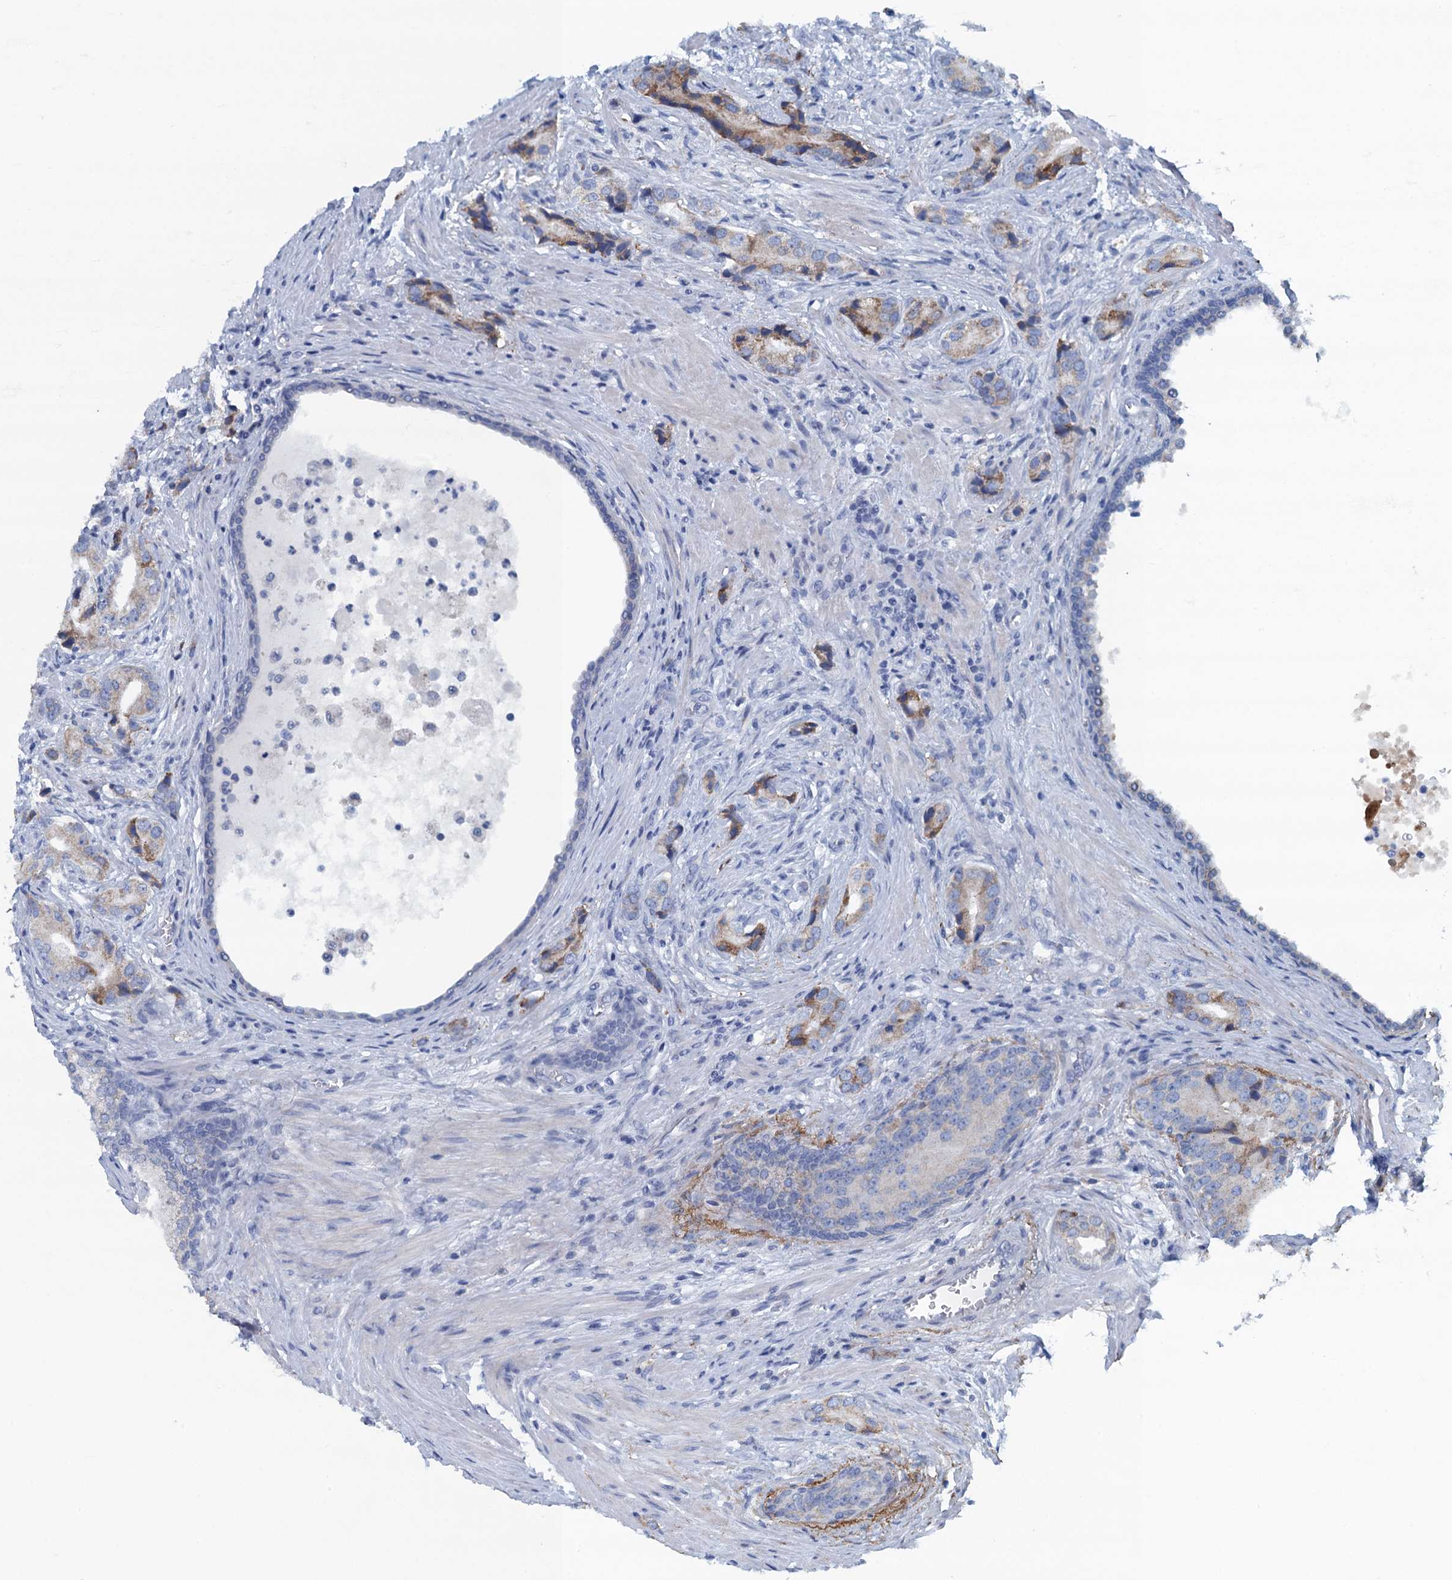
{"staining": {"intensity": "moderate", "quantity": "<25%", "location": "cytoplasmic/membranous"}, "tissue": "prostate cancer", "cell_type": "Tumor cells", "image_type": "cancer", "snomed": [{"axis": "morphology", "description": "Adenocarcinoma, Low grade"}, {"axis": "topography", "description": "Prostate"}], "caption": "Immunohistochemical staining of prostate cancer shows low levels of moderate cytoplasmic/membranous protein expression in about <25% of tumor cells.", "gene": "C10orf88", "patient": {"sex": "male", "age": 71}}